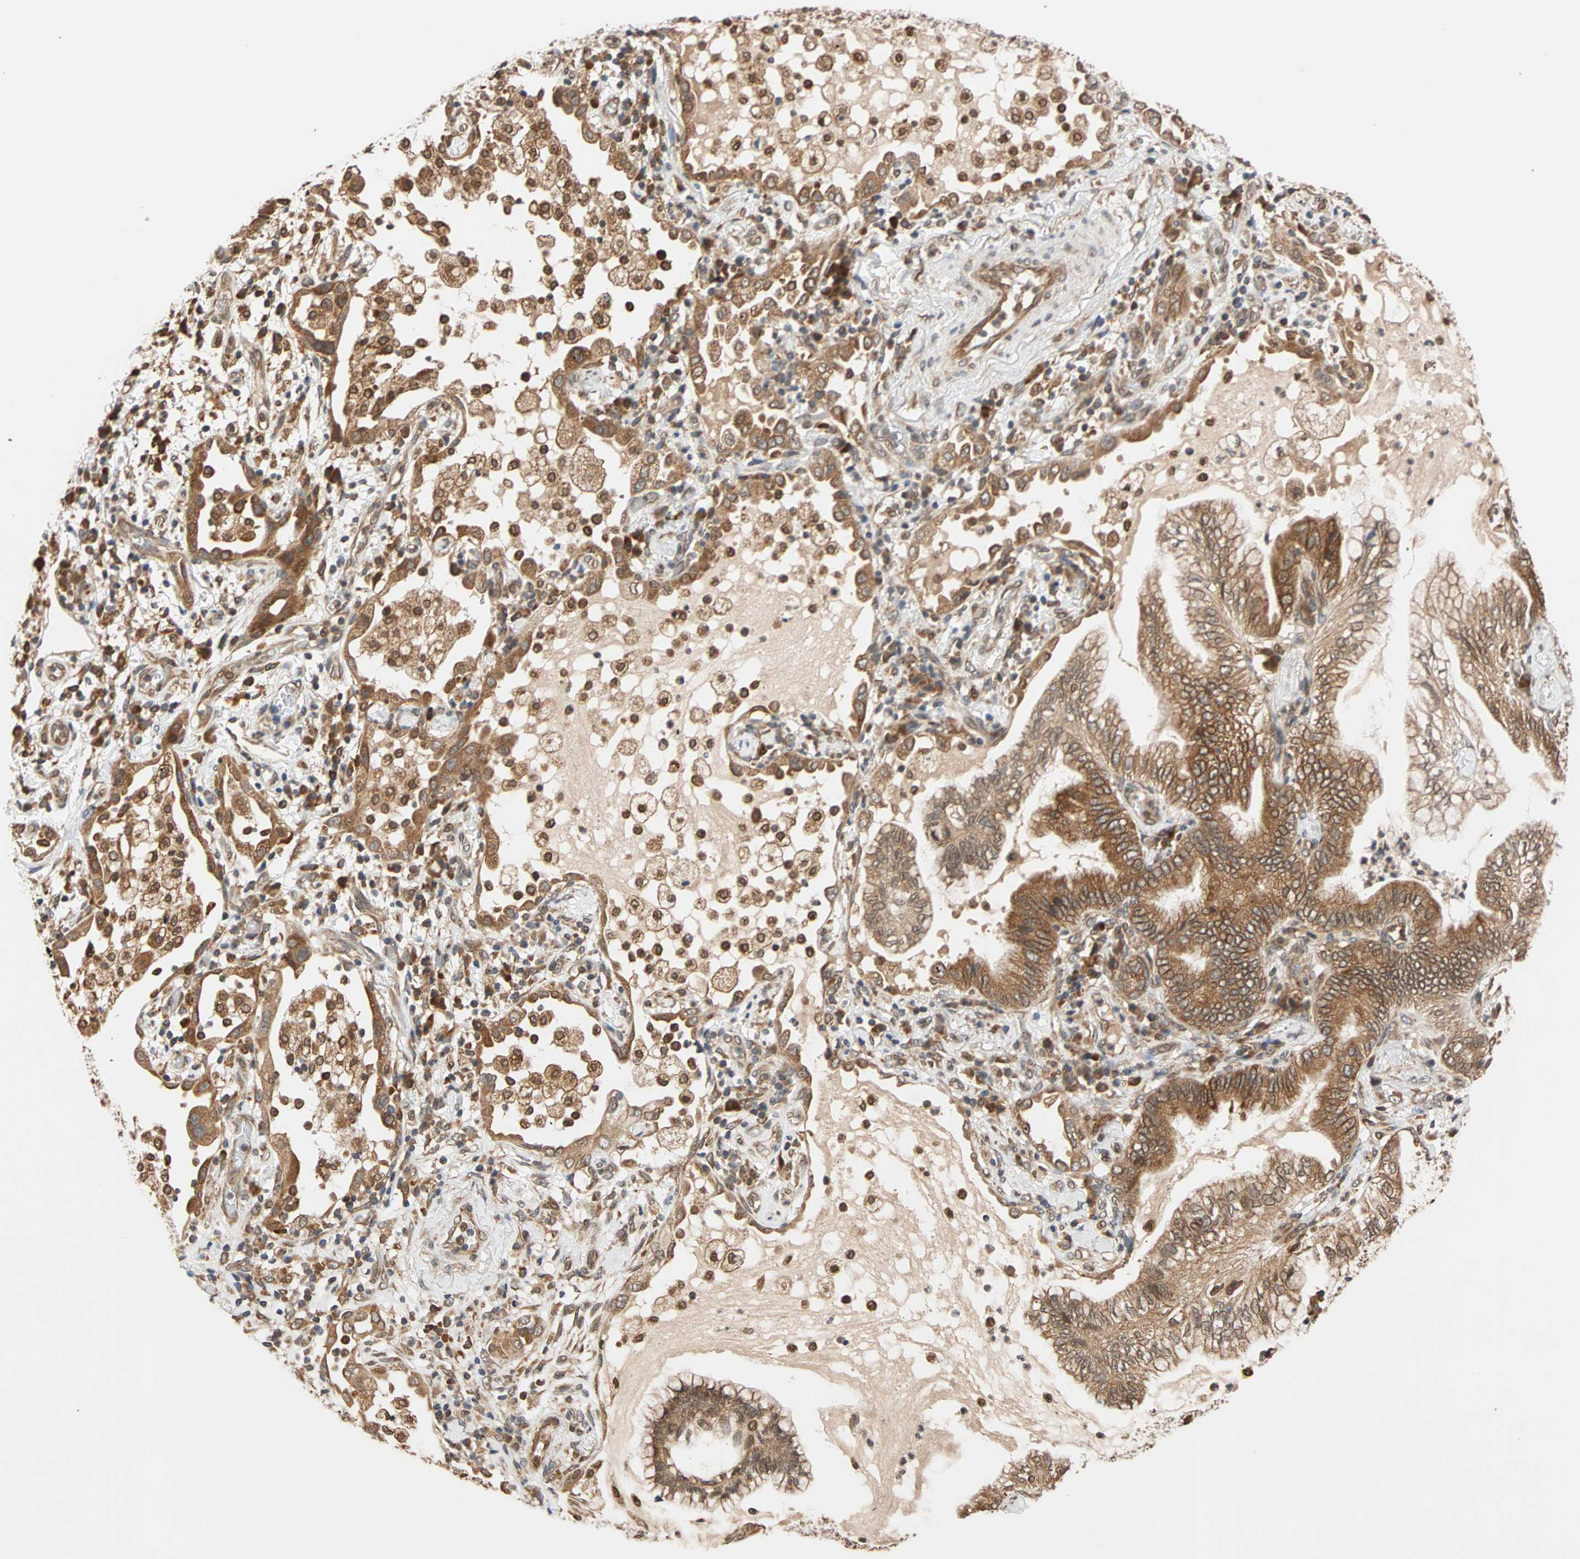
{"staining": {"intensity": "moderate", "quantity": ">75%", "location": "cytoplasmic/membranous"}, "tissue": "lung cancer", "cell_type": "Tumor cells", "image_type": "cancer", "snomed": [{"axis": "morphology", "description": "Normal tissue, NOS"}, {"axis": "morphology", "description": "Adenocarcinoma, NOS"}, {"axis": "topography", "description": "Bronchus"}, {"axis": "topography", "description": "Lung"}], "caption": "Tumor cells demonstrate medium levels of moderate cytoplasmic/membranous expression in about >75% of cells in human adenocarcinoma (lung).", "gene": "AUP1", "patient": {"sex": "female", "age": 70}}